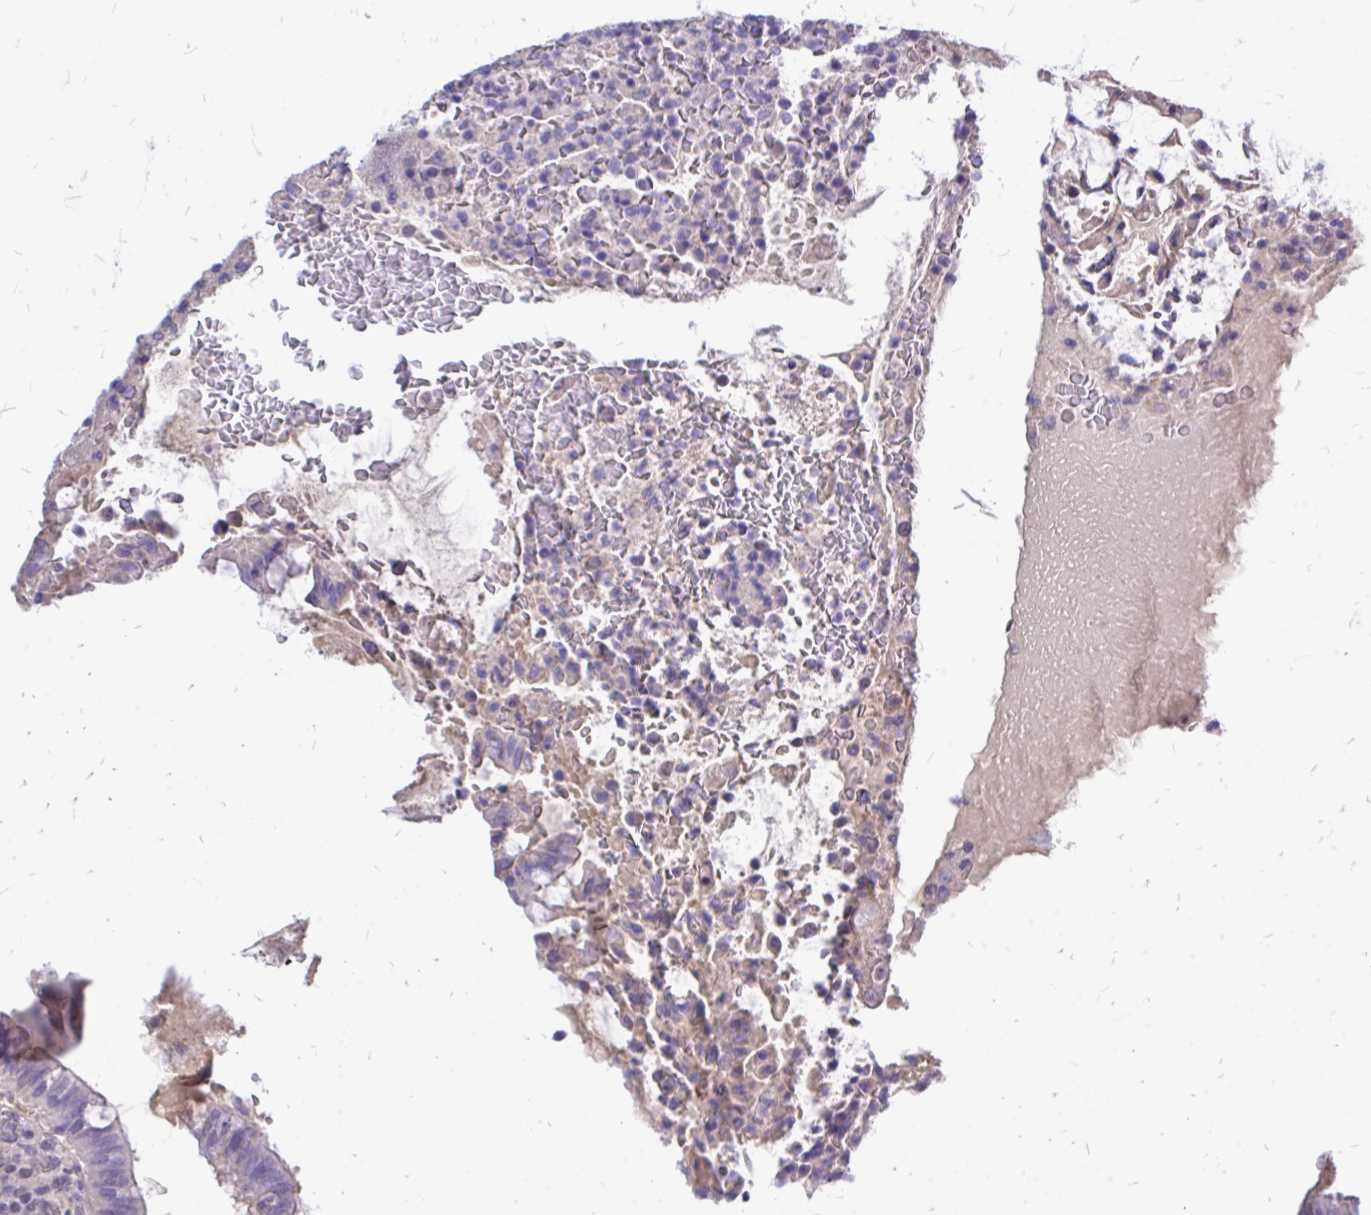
{"staining": {"intensity": "weak", "quantity": "<25%", "location": "nuclear"}, "tissue": "appendix", "cell_type": "Glandular cells", "image_type": "normal", "snomed": [{"axis": "morphology", "description": "Normal tissue, NOS"}, {"axis": "topography", "description": "Appendix"}], "caption": "DAB (3,3'-diaminobenzidine) immunohistochemical staining of unremarkable appendix demonstrates no significant expression in glandular cells.", "gene": "ZBTB25", "patient": {"sex": "female", "age": 43}}